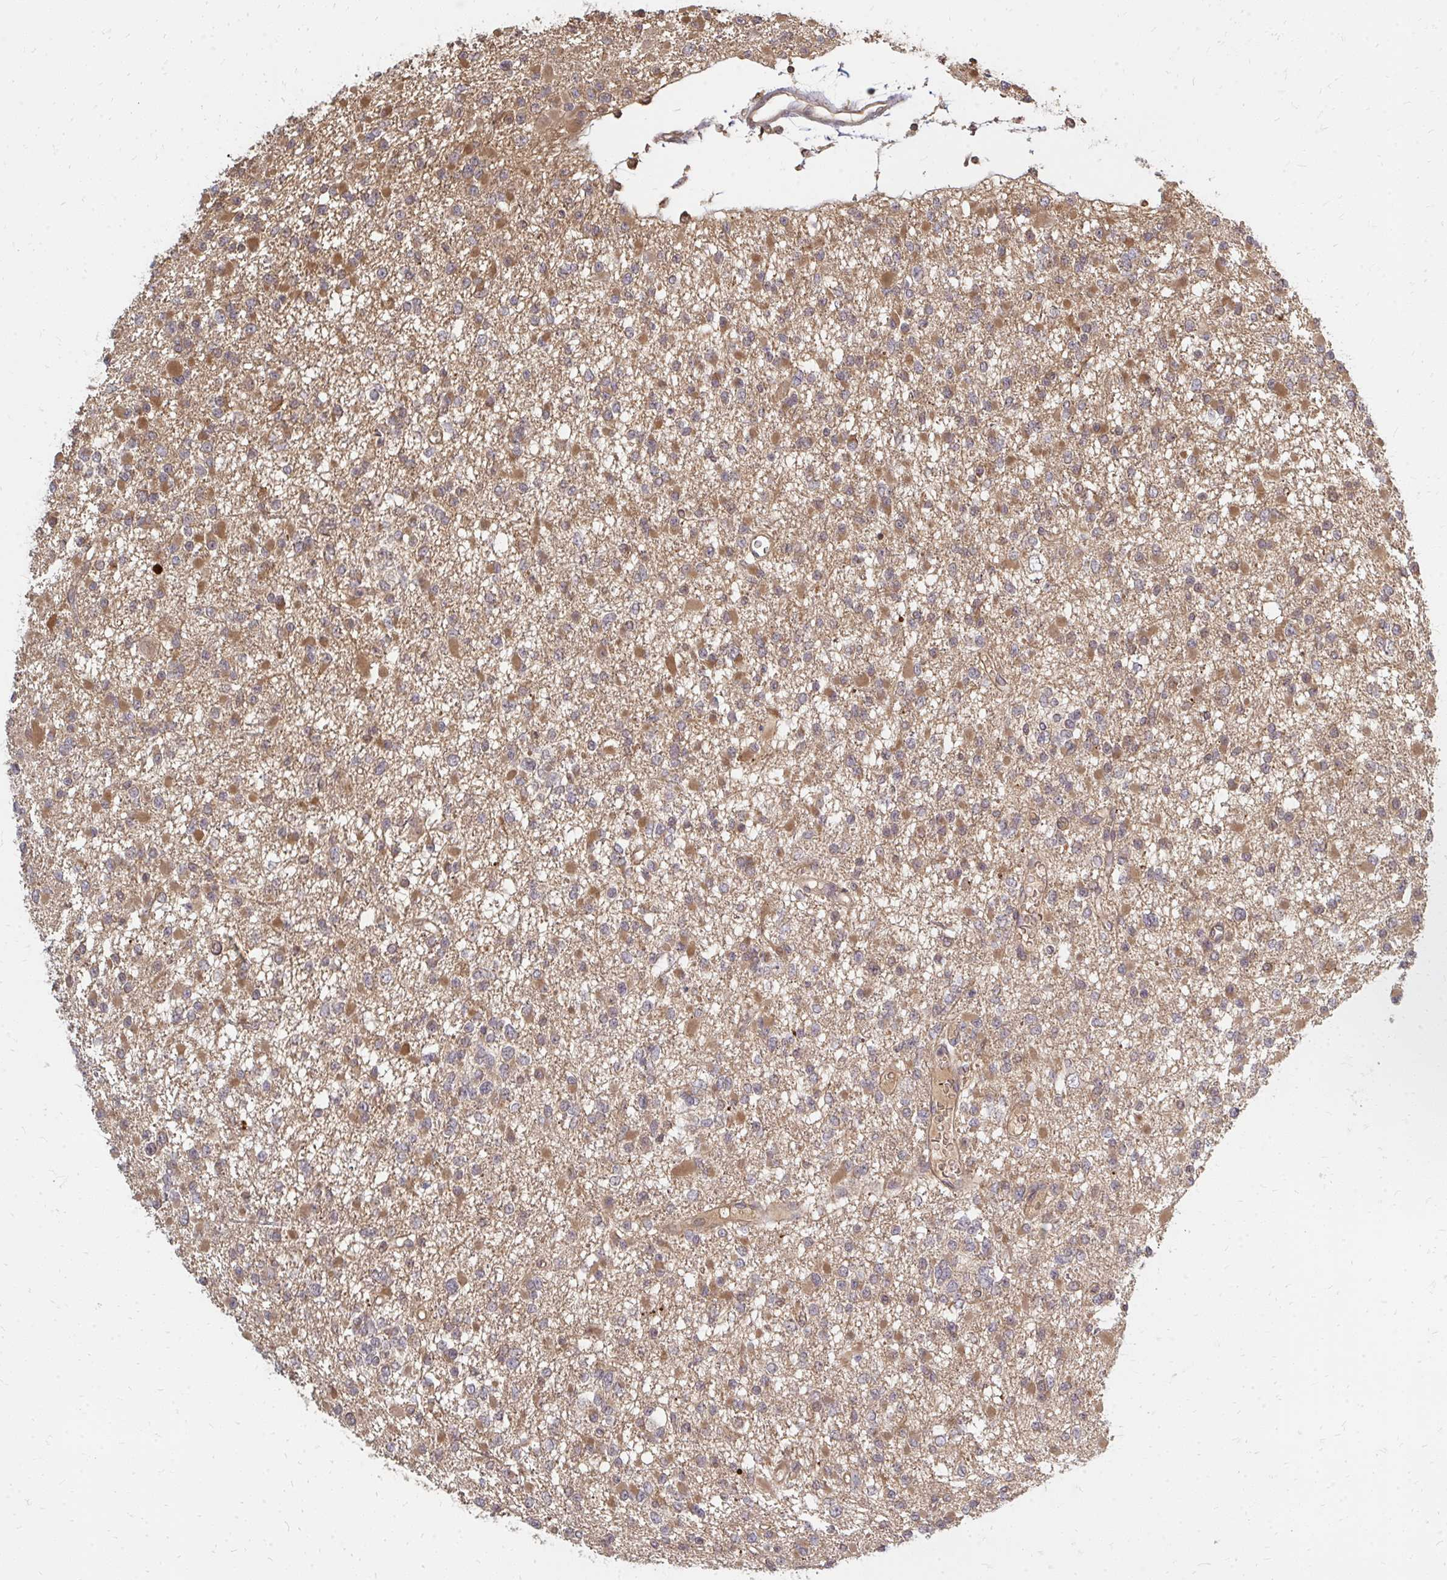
{"staining": {"intensity": "moderate", "quantity": "25%-75%", "location": "cytoplasmic/membranous"}, "tissue": "glioma", "cell_type": "Tumor cells", "image_type": "cancer", "snomed": [{"axis": "morphology", "description": "Glioma, malignant, Low grade"}, {"axis": "topography", "description": "Brain"}], "caption": "Human malignant glioma (low-grade) stained for a protein (brown) displays moderate cytoplasmic/membranous positive positivity in approximately 25%-75% of tumor cells.", "gene": "ZNF285", "patient": {"sex": "female", "age": 22}}